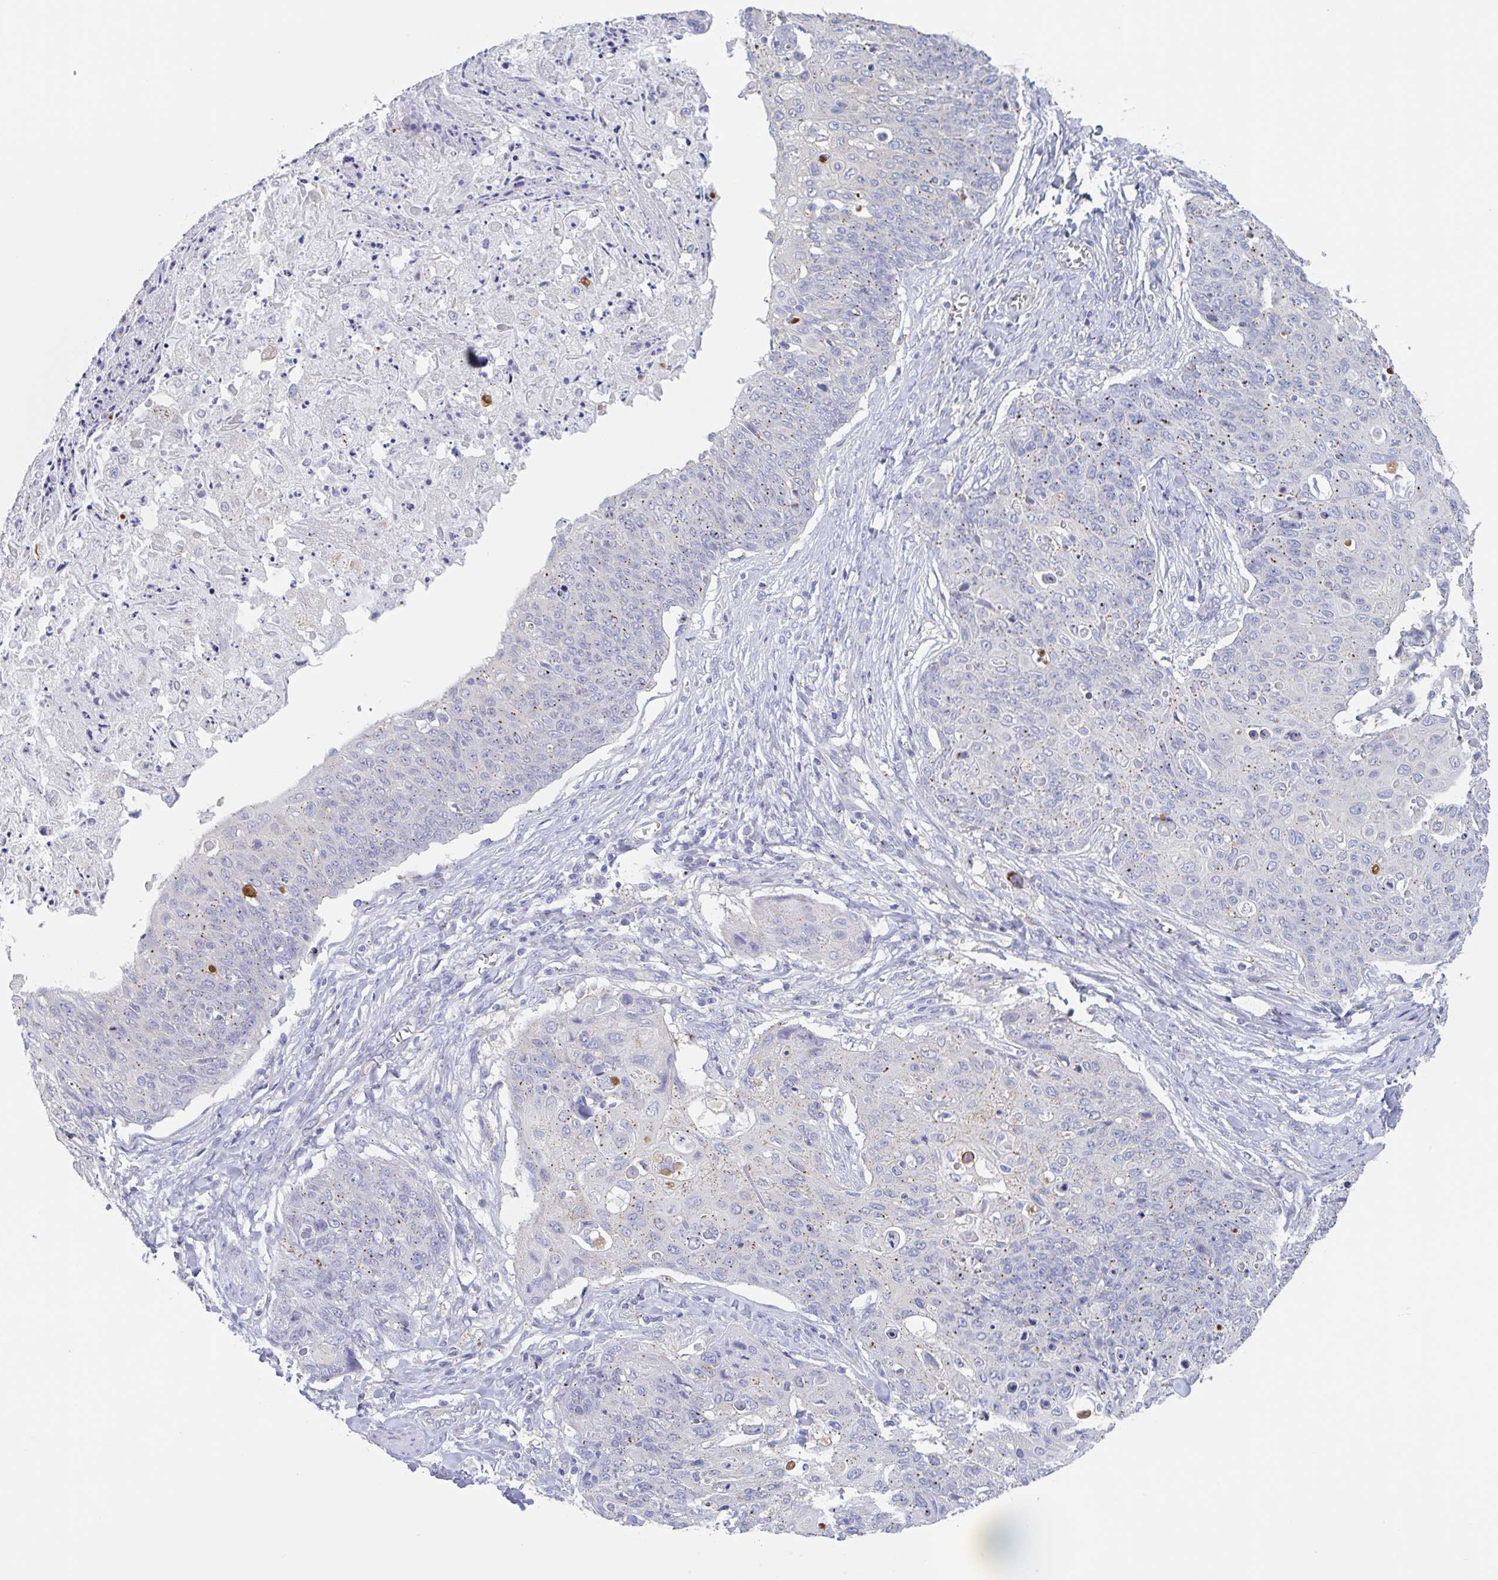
{"staining": {"intensity": "moderate", "quantity": "25%-75%", "location": "cytoplasmic/membranous"}, "tissue": "skin cancer", "cell_type": "Tumor cells", "image_type": "cancer", "snomed": [{"axis": "morphology", "description": "Squamous cell carcinoma, NOS"}, {"axis": "topography", "description": "Skin"}, {"axis": "topography", "description": "Vulva"}], "caption": "A medium amount of moderate cytoplasmic/membranous expression is appreciated in approximately 25%-75% of tumor cells in skin cancer (squamous cell carcinoma) tissue. The protein is shown in brown color, while the nuclei are stained blue.", "gene": "CHMP5", "patient": {"sex": "female", "age": 85}}